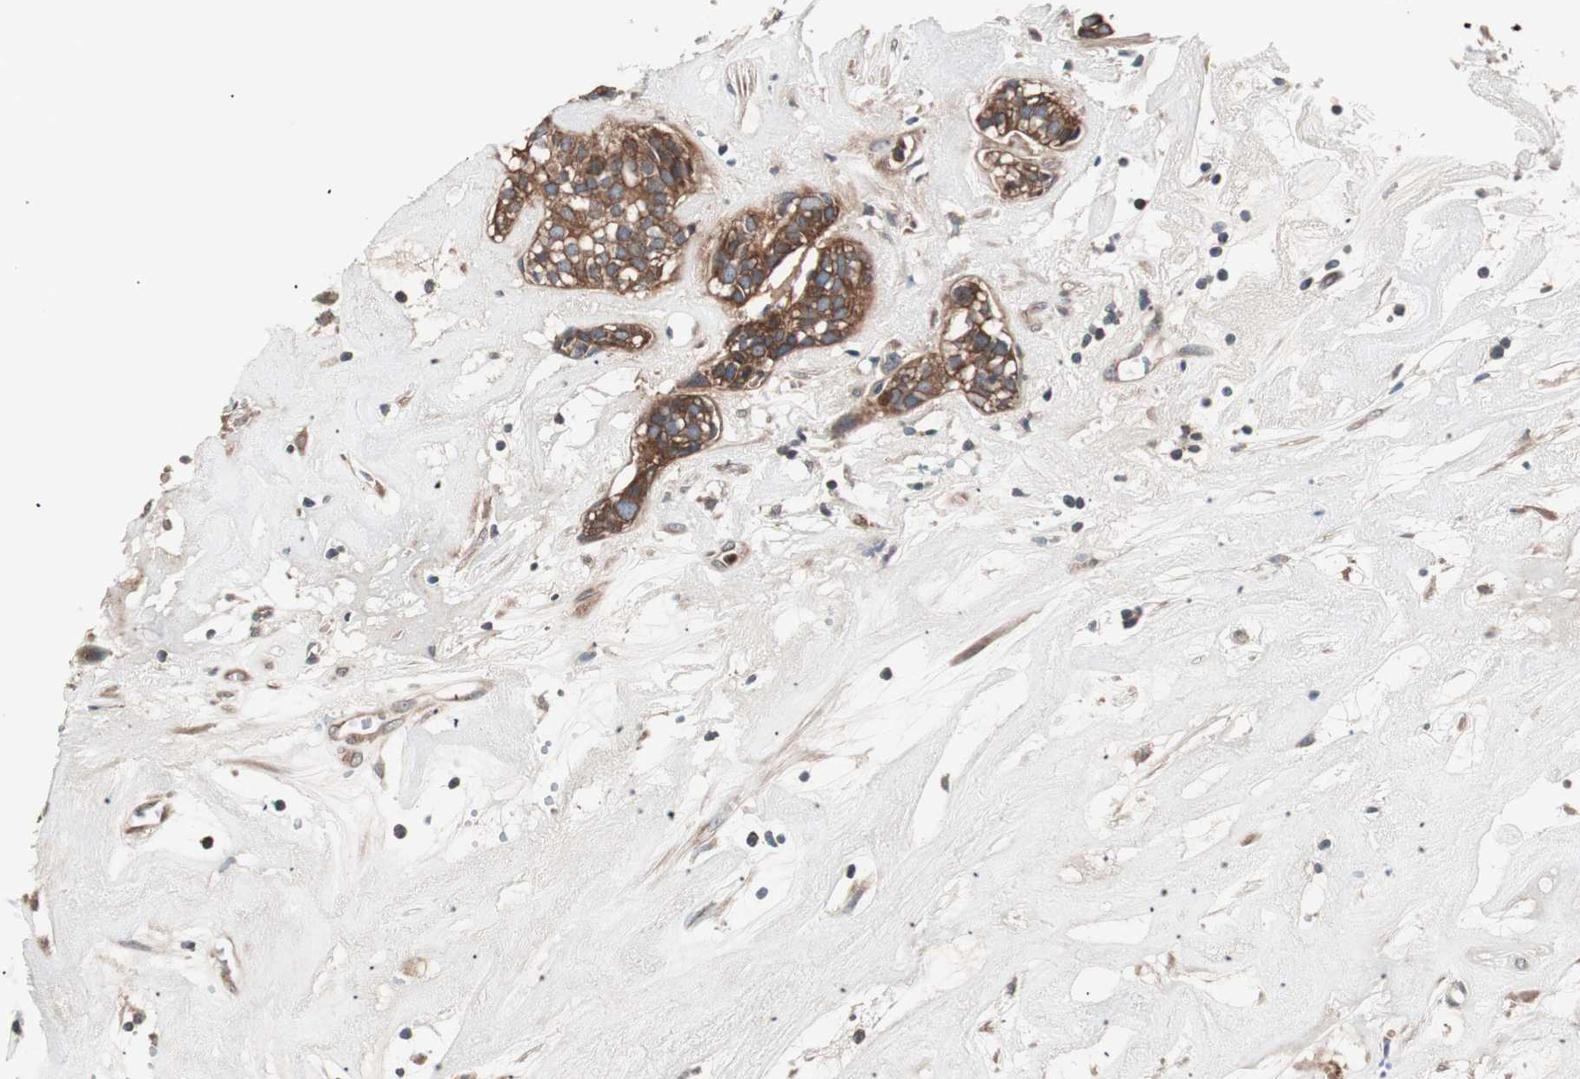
{"staining": {"intensity": "strong", "quantity": ">75%", "location": "cytoplasmic/membranous"}, "tissue": "head and neck cancer", "cell_type": "Tumor cells", "image_type": "cancer", "snomed": [{"axis": "morphology", "description": "Adenocarcinoma, NOS"}, {"axis": "topography", "description": "Salivary gland"}, {"axis": "topography", "description": "Head-Neck"}], "caption": "The image shows a brown stain indicating the presence of a protein in the cytoplasmic/membranous of tumor cells in head and neck cancer. (Brightfield microscopy of DAB IHC at high magnification).", "gene": "TSG101", "patient": {"sex": "female", "age": 65}}